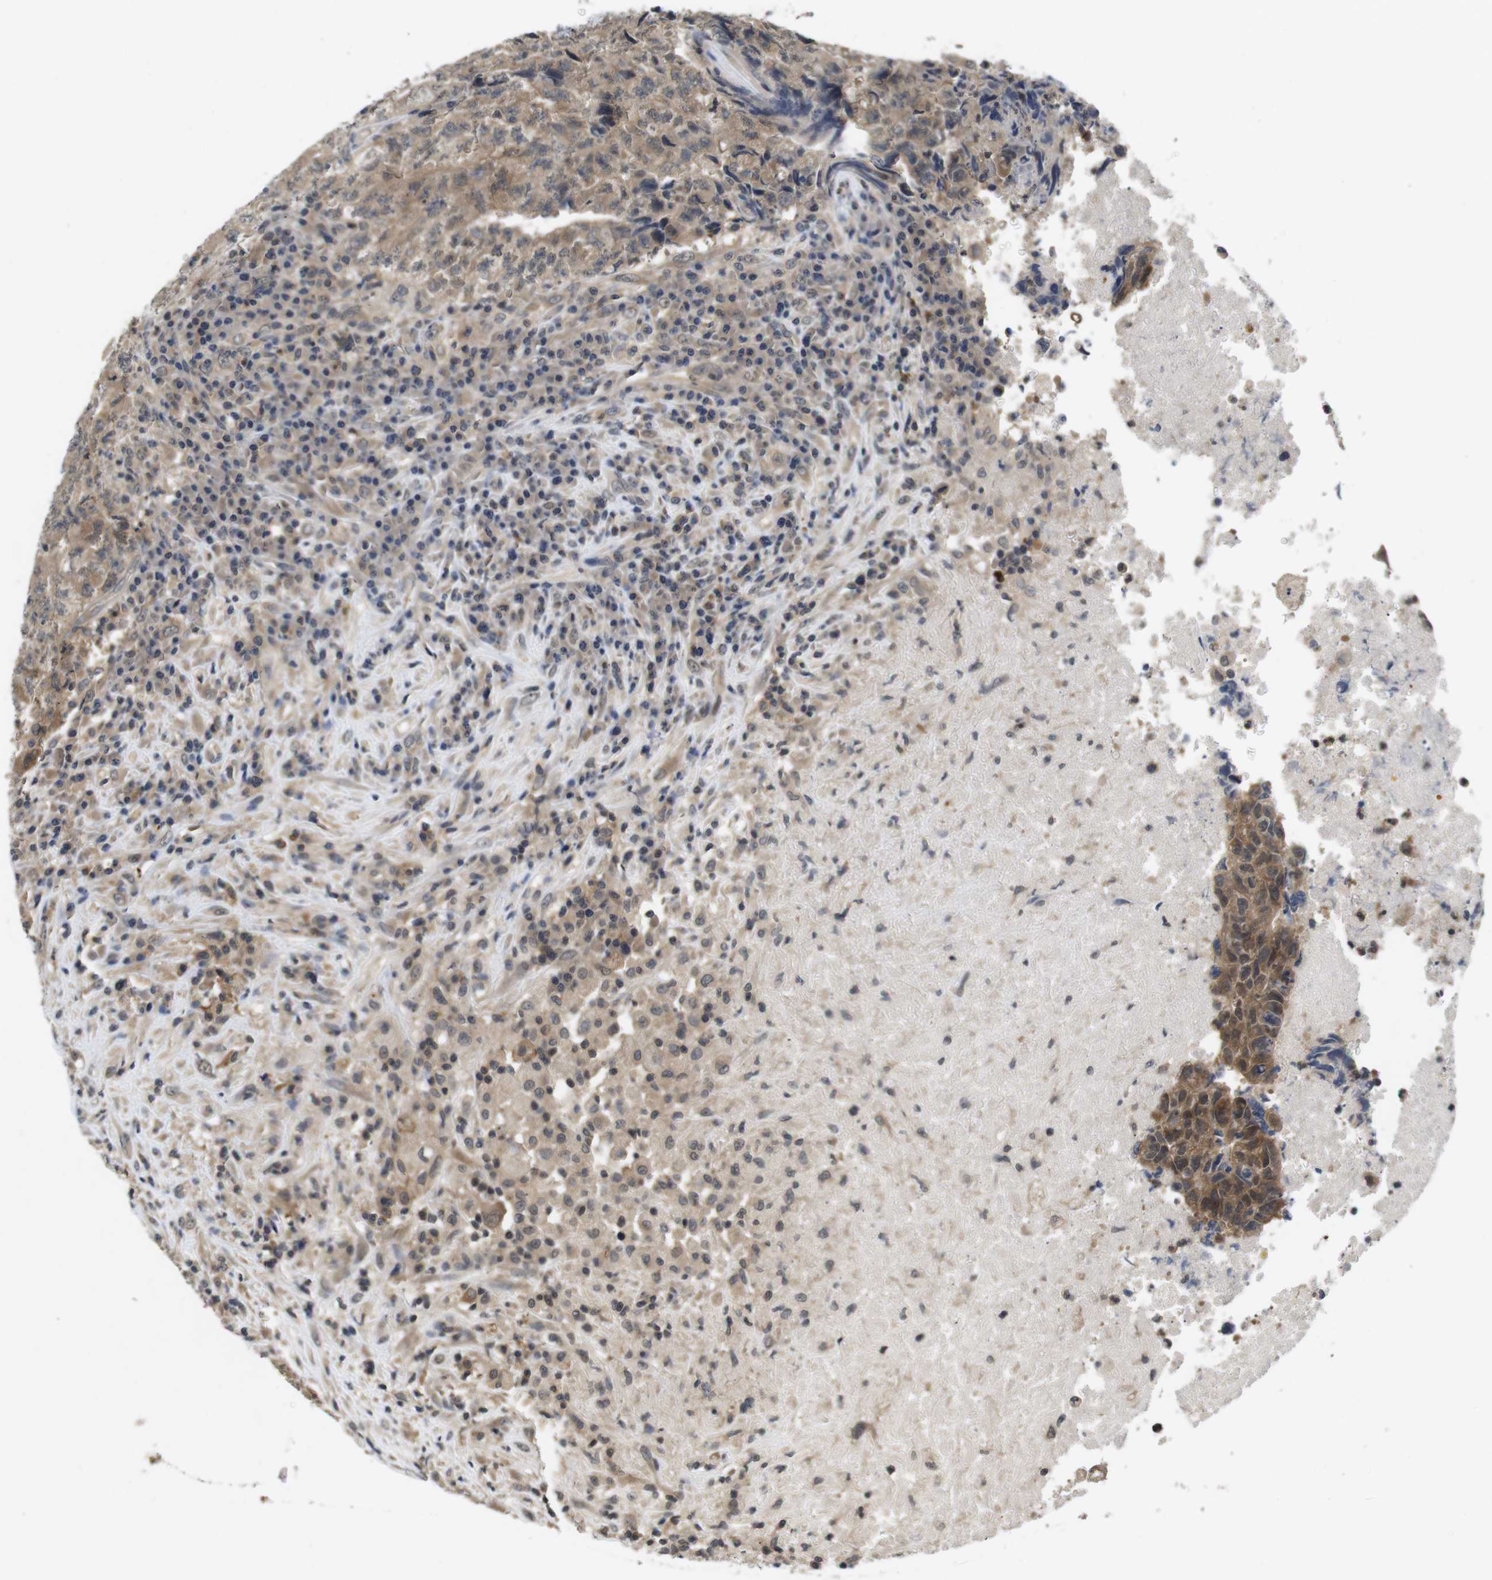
{"staining": {"intensity": "moderate", "quantity": ">75%", "location": "cytoplasmic/membranous"}, "tissue": "testis cancer", "cell_type": "Tumor cells", "image_type": "cancer", "snomed": [{"axis": "morphology", "description": "Necrosis, NOS"}, {"axis": "morphology", "description": "Carcinoma, Embryonal, NOS"}, {"axis": "topography", "description": "Testis"}], "caption": "Protein positivity by immunohistochemistry exhibits moderate cytoplasmic/membranous expression in approximately >75% of tumor cells in testis embryonal carcinoma.", "gene": "FADD", "patient": {"sex": "male", "age": 19}}